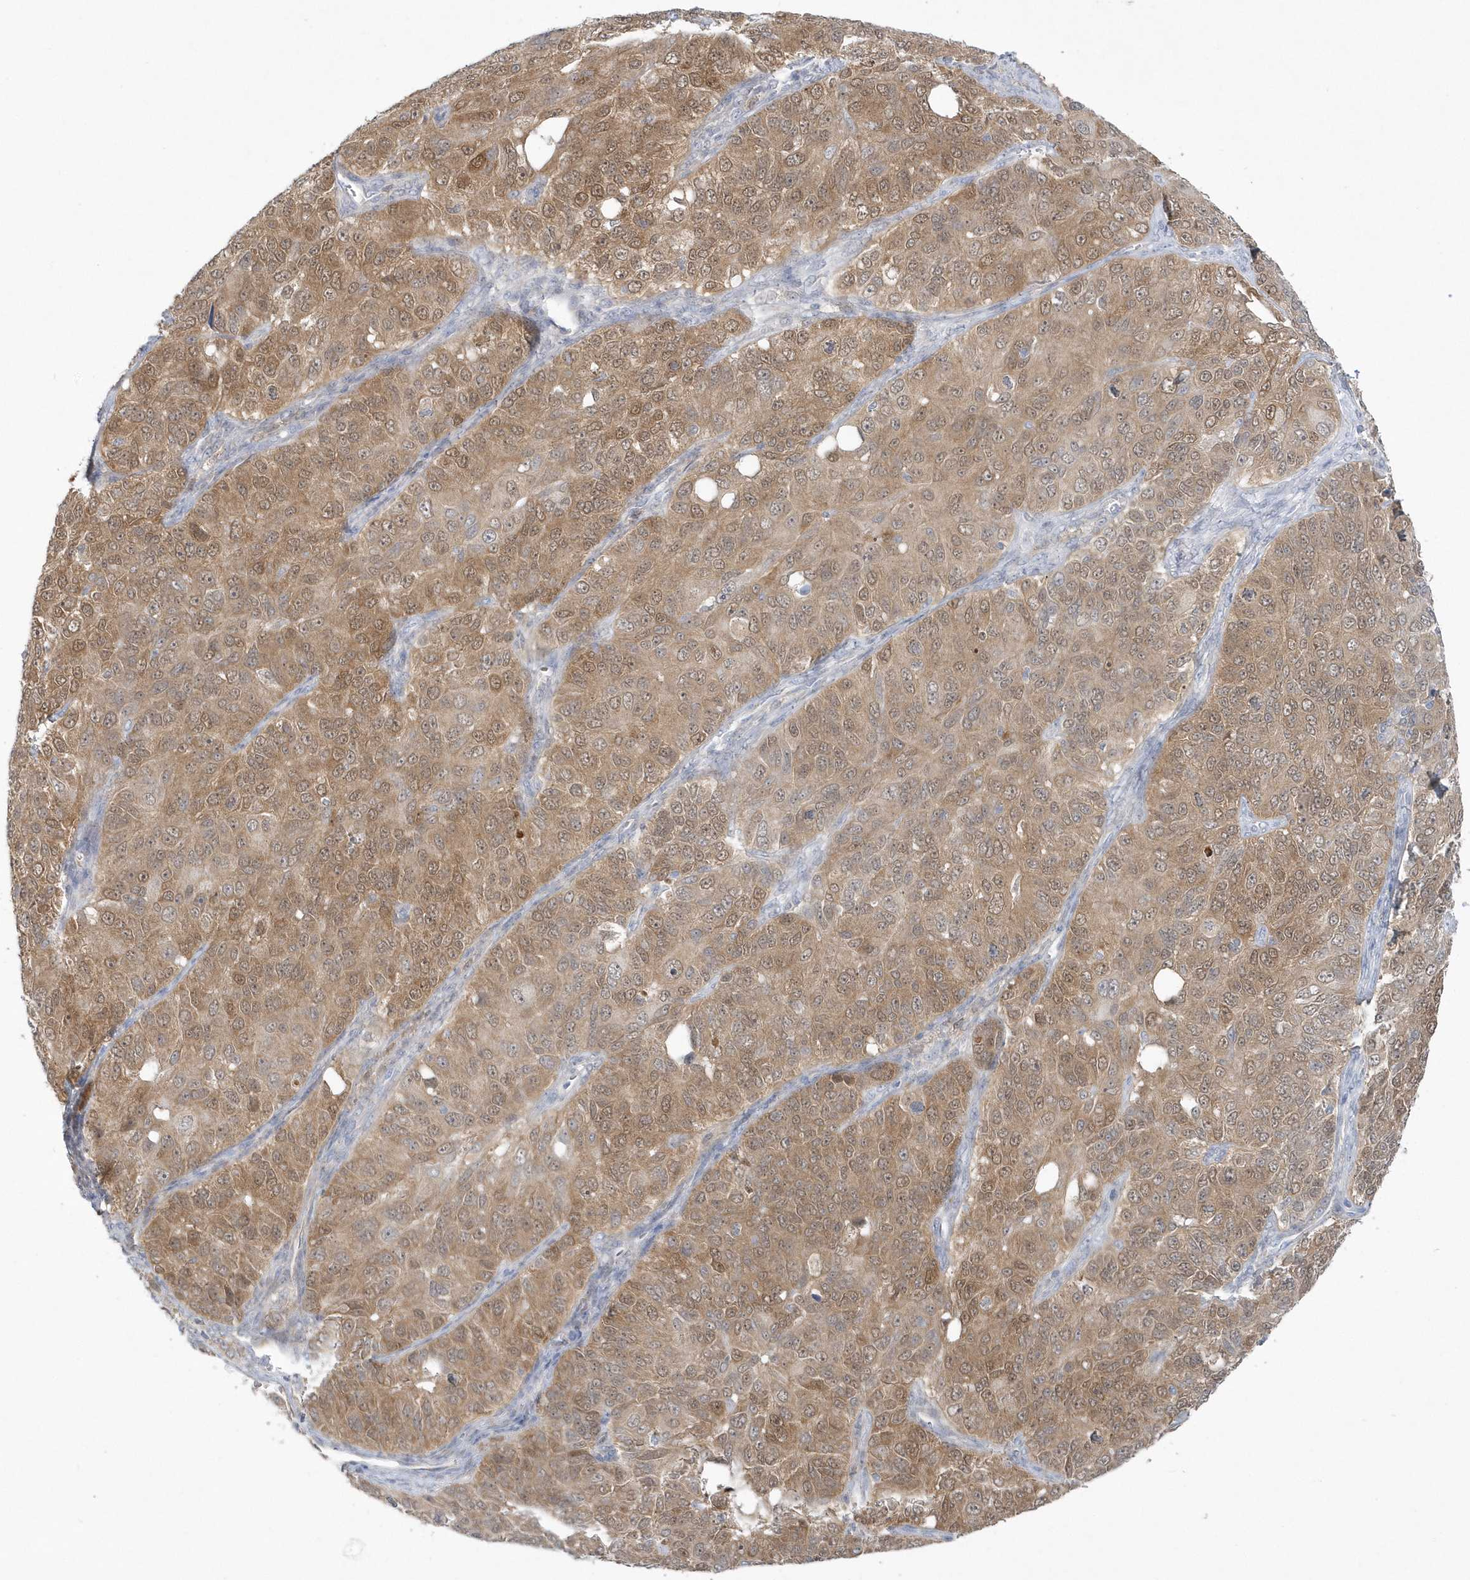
{"staining": {"intensity": "moderate", "quantity": ">75%", "location": "cytoplasmic/membranous,nuclear"}, "tissue": "ovarian cancer", "cell_type": "Tumor cells", "image_type": "cancer", "snomed": [{"axis": "morphology", "description": "Carcinoma, endometroid"}, {"axis": "topography", "description": "Ovary"}], "caption": "Endometroid carcinoma (ovarian) tissue exhibits moderate cytoplasmic/membranous and nuclear positivity in approximately >75% of tumor cells", "gene": "PCBD1", "patient": {"sex": "female", "age": 51}}